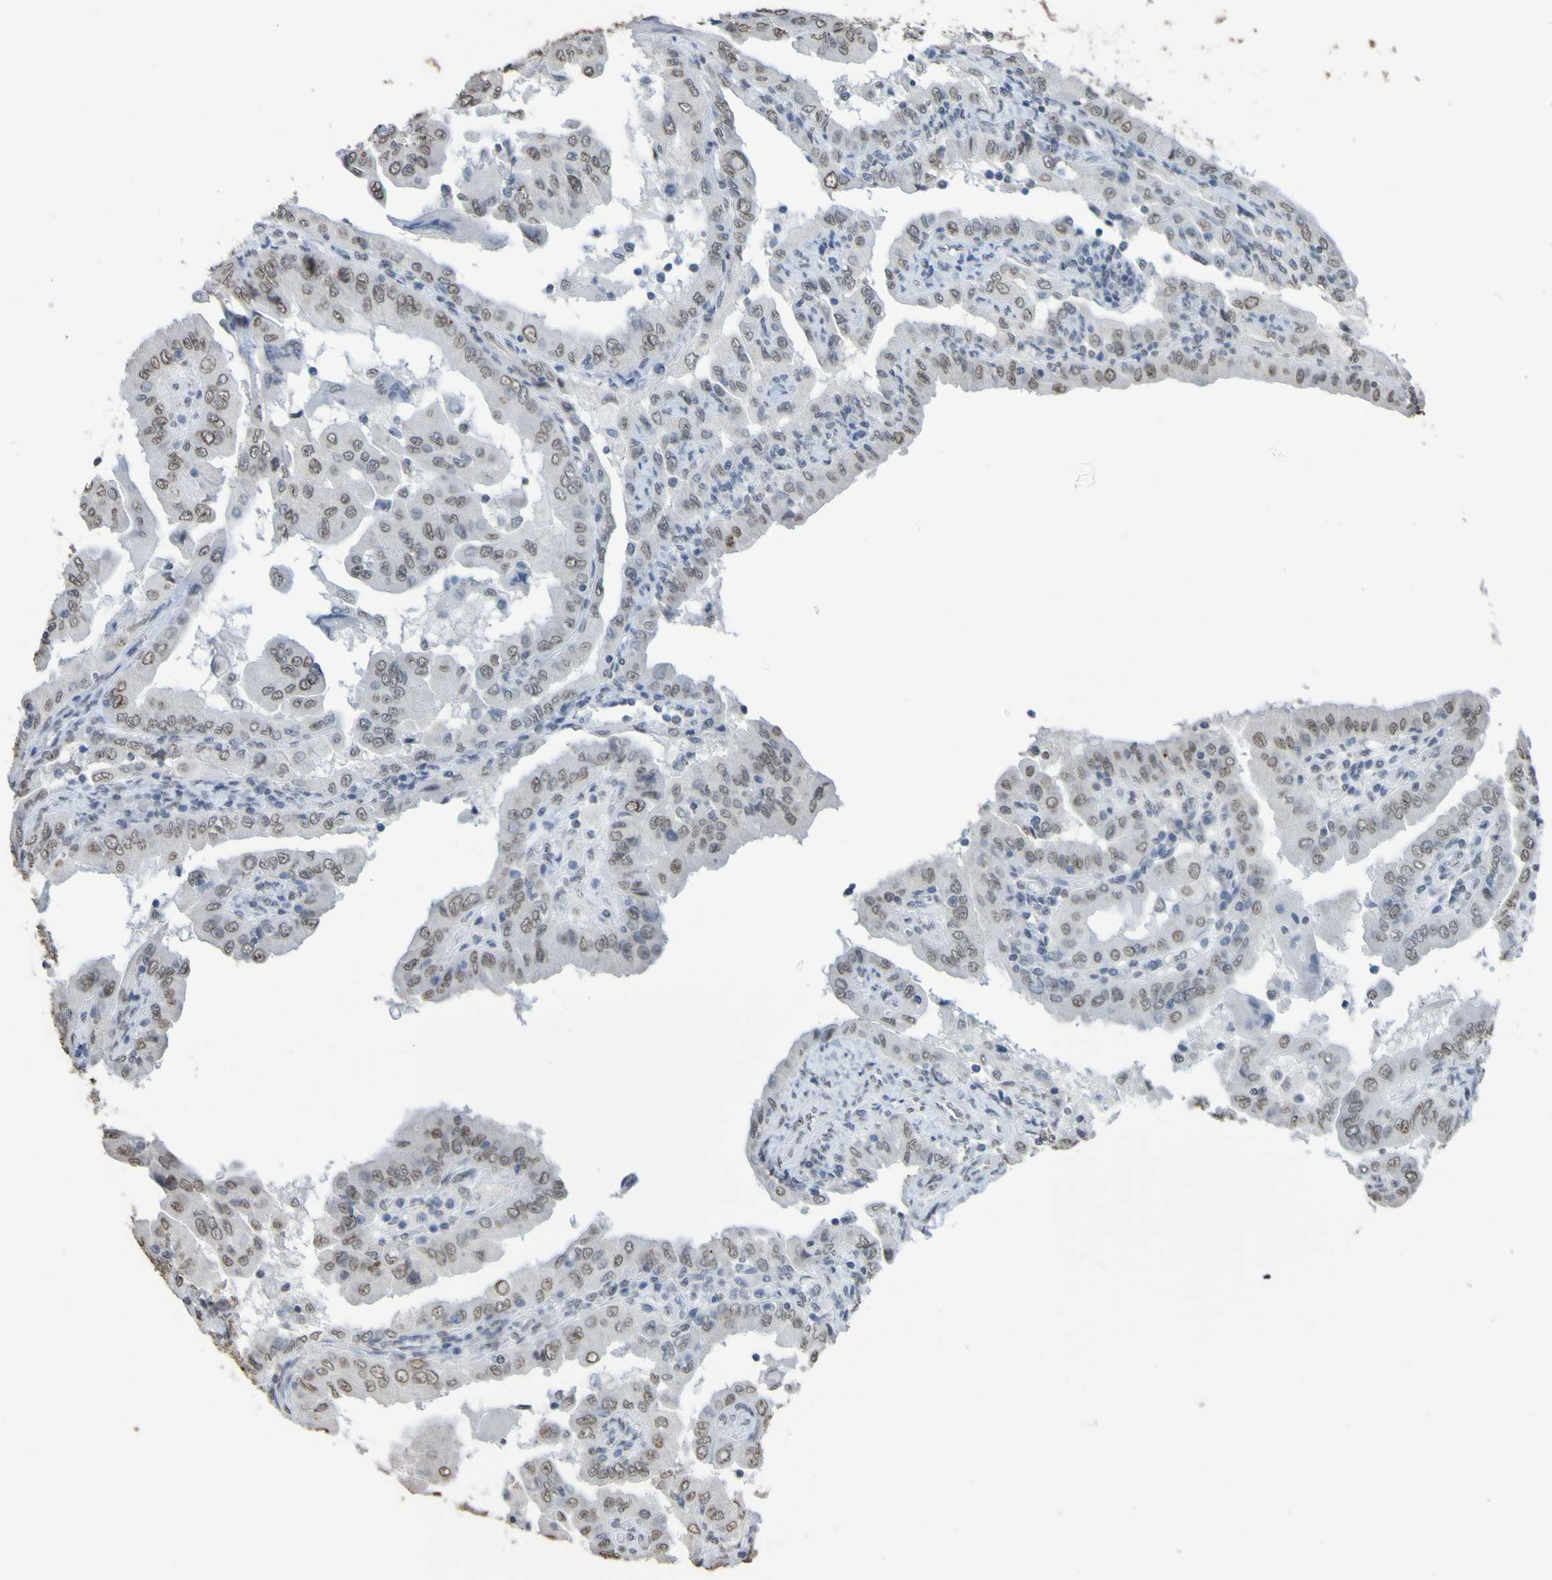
{"staining": {"intensity": "weak", "quantity": ">75%", "location": "nuclear"}, "tissue": "thyroid cancer", "cell_type": "Tumor cells", "image_type": "cancer", "snomed": [{"axis": "morphology", "description": "Papillary adenocarcinoma, NOS"}, {"axis": "topography", "description": "Thyroid gland"}], "caption": "A high-resolution micrograph shows immunohistochemistry (IHC) staining of thyroid cancer (papillary adenocarcinoma), which shows weak nuclear positivity in approximately >75% of tumor cells.", "gene": "ALKBH2", "patient": {"sex": "male", "age": 33}}